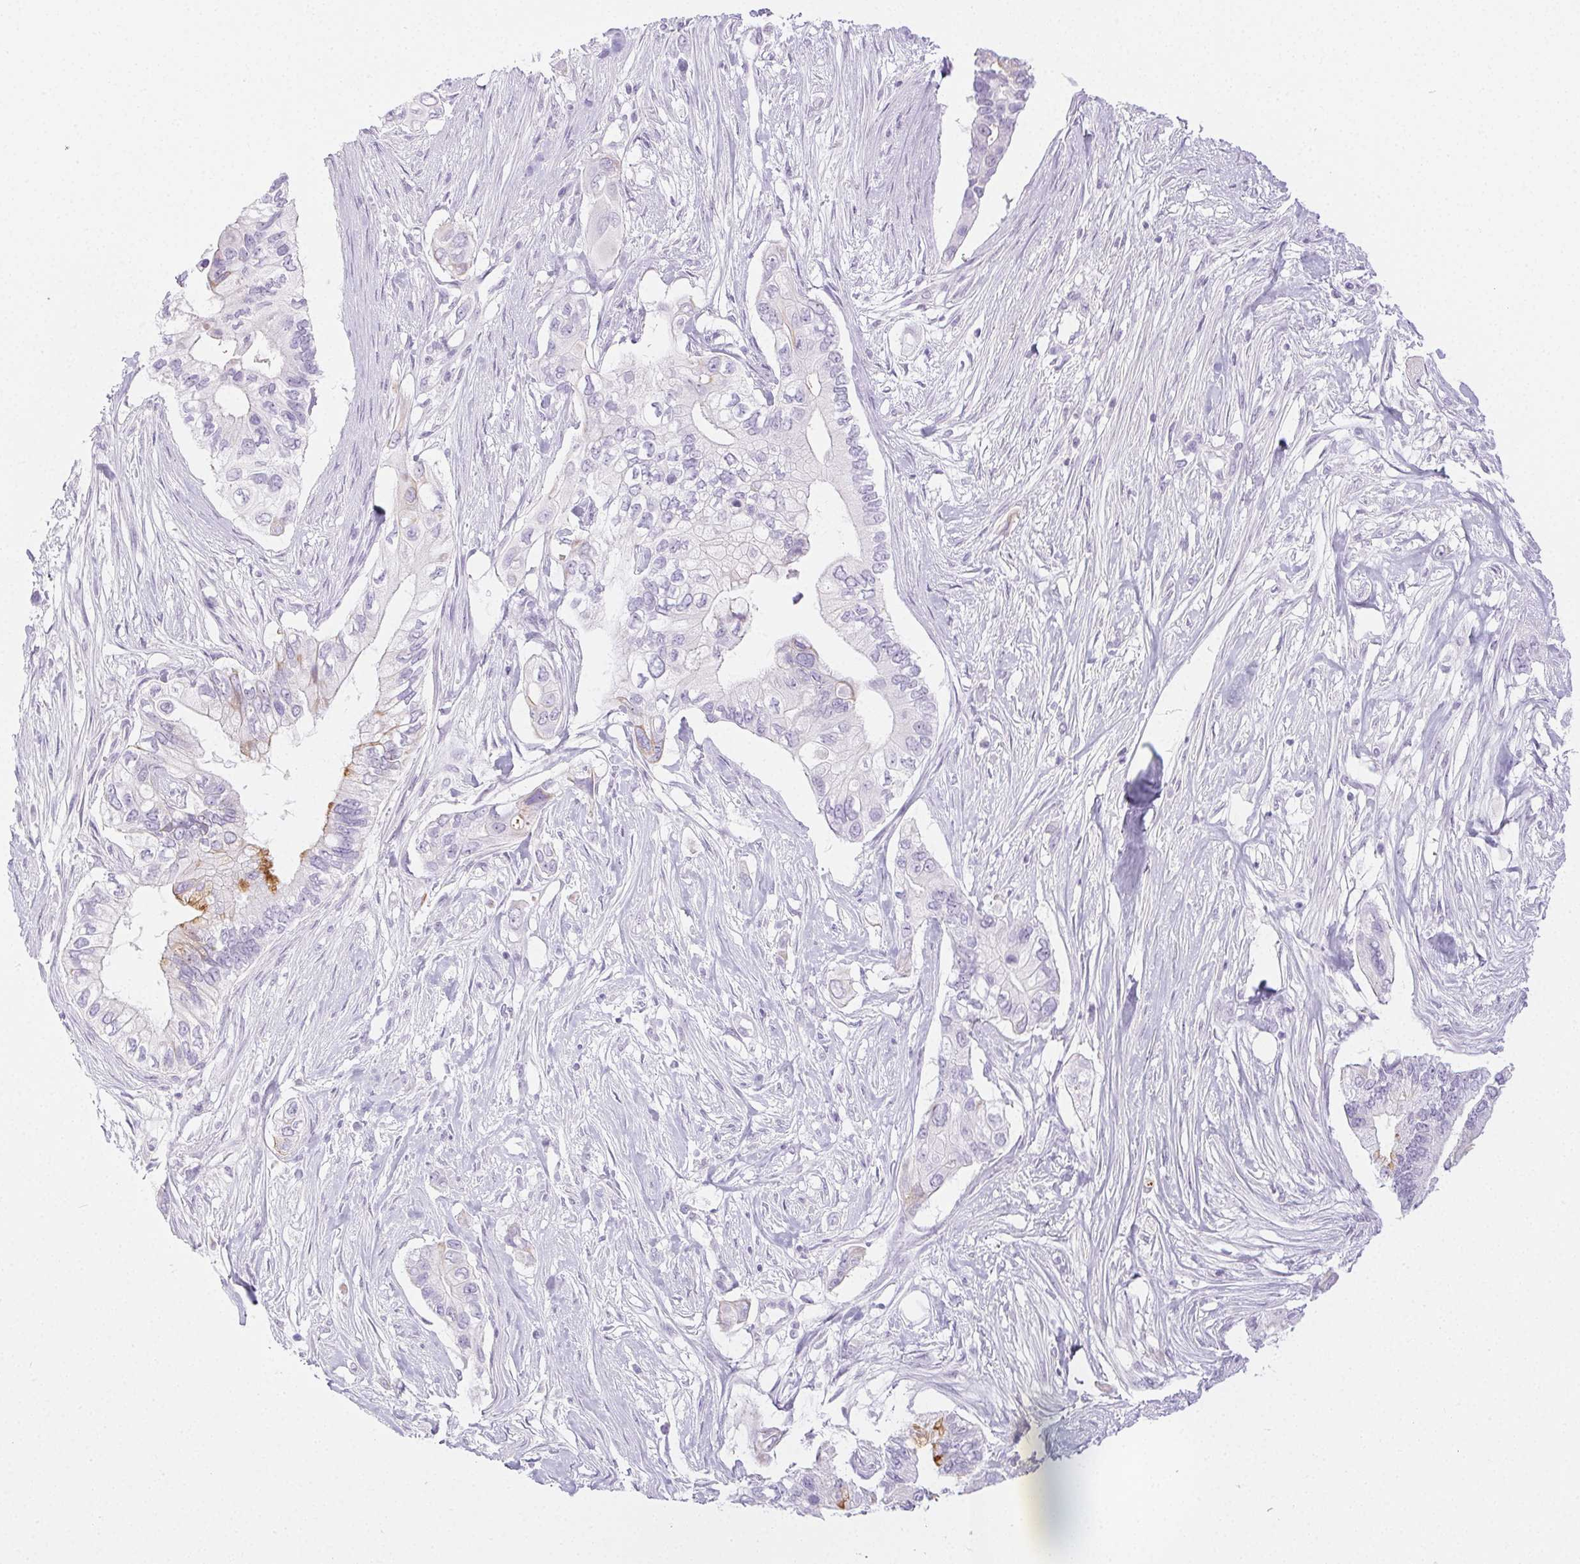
{"staining": {"intensity": "negative", "quantity": "none", "location": "none"}, "tissue": "pancreatic cancer", "cell_type": "Tumor cells", "image_type": "cancer", "snomed": [{"axis": "morphology", "description": "Adenocarcinoma, NOS"}, {"axis": "topography", "description": "Pancreas"}], "caption": "High power microscopy micrograph of an immunohistochemistry (IHC) image of pancreatic cancer, revealing no significant positivity in tumor cells. Nuclei are stained in blue.", "gene": "PI3", "patient": {"sex": "female", "age": 63}}